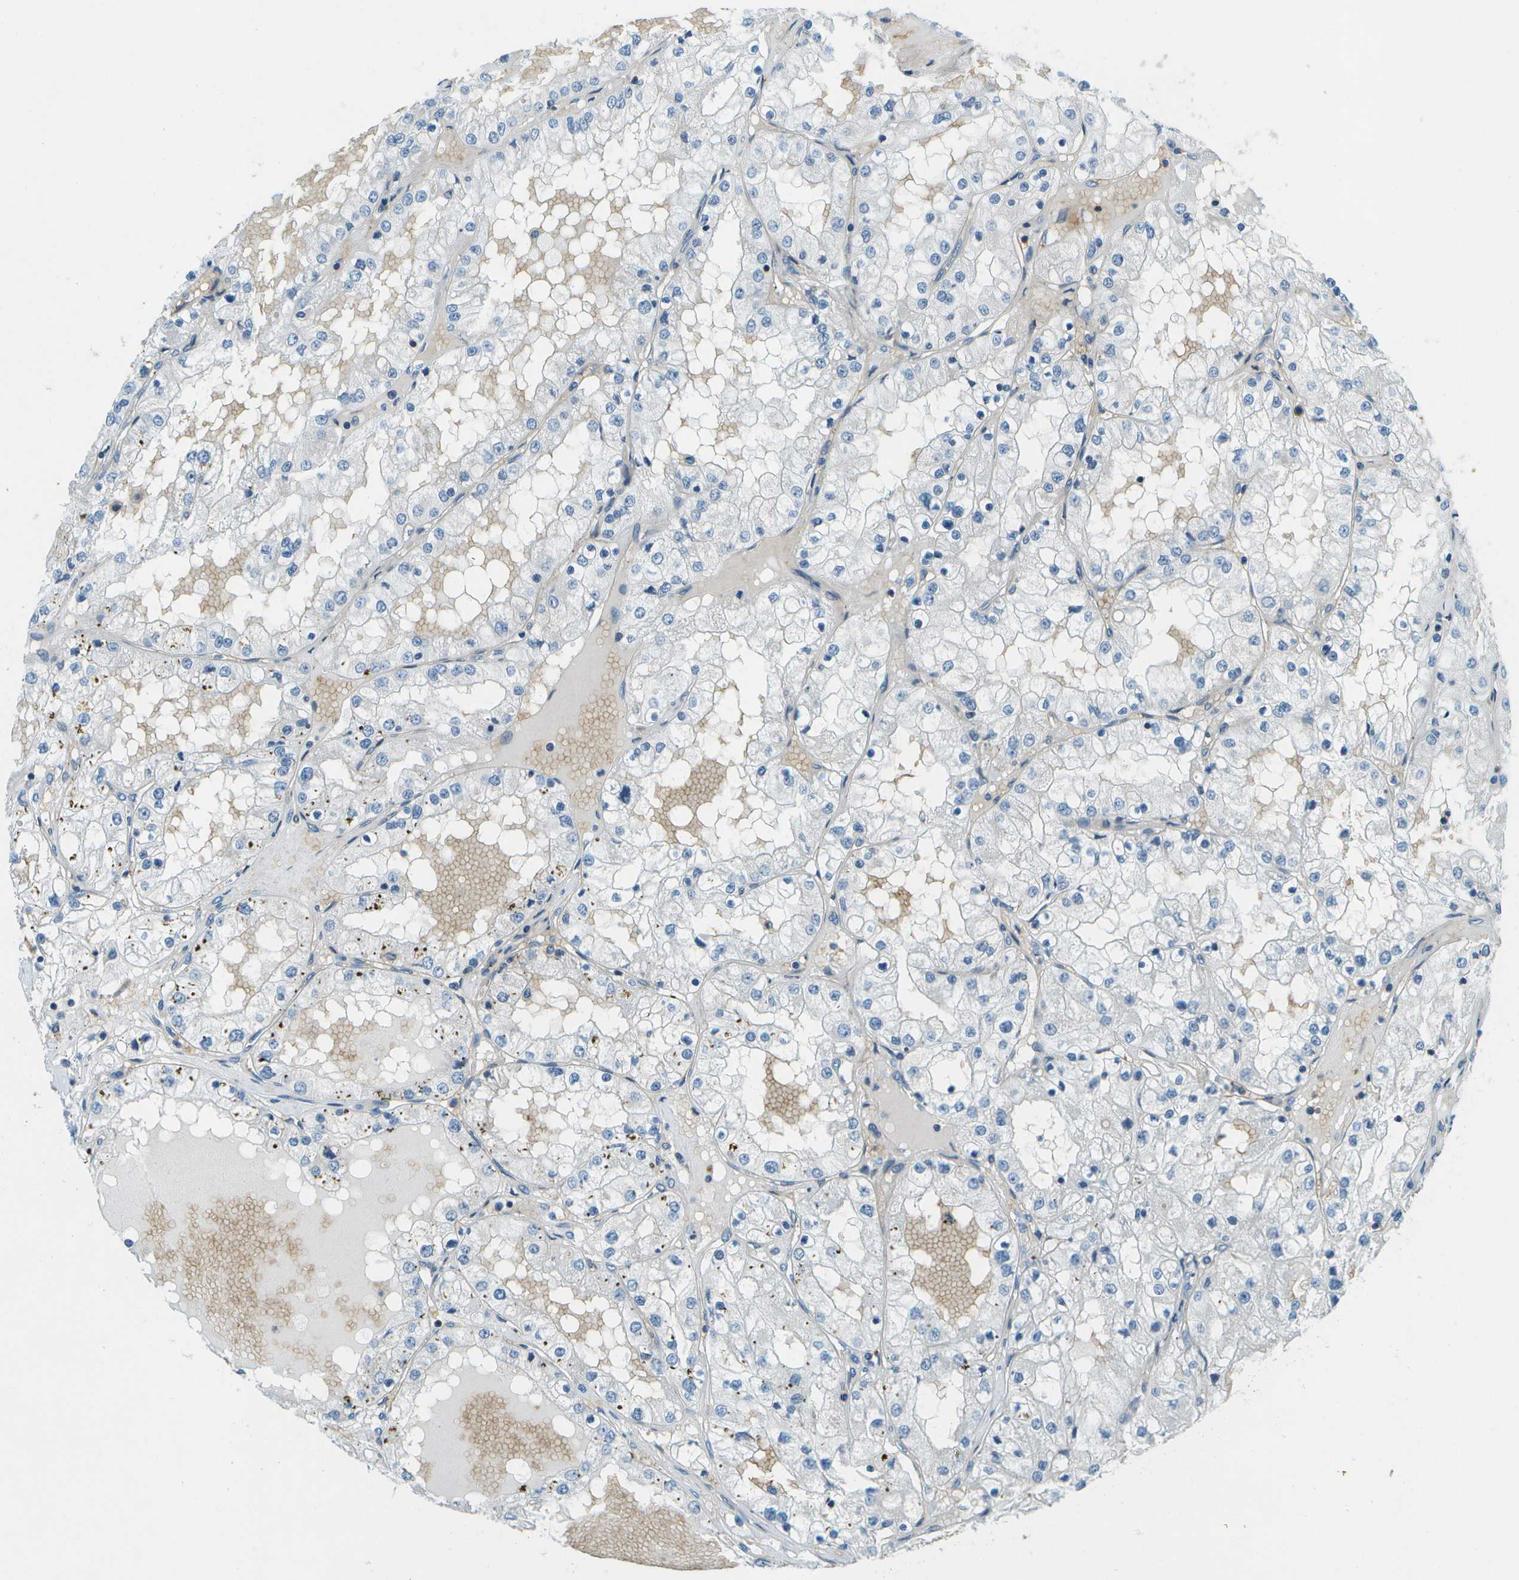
{"staining": {"intensity": "negative", "quantity": "none", "location": "none"}, "tissue": "renal cancer", "cell_type": "Tumor cells", "image_type": "cancer", "snomed": [{"axis": "morphology", "description": "Adenocarcinoma, NOS"}, {"axis": "topography", "description": "Kidney"}], "caption": "Human renal adenocarcinoma stained for a protein using immunohistochemistry demonstrates no expression in tumor cells.", "gene": "CTIF", "patient": {"sex": "male", "age": 68}}